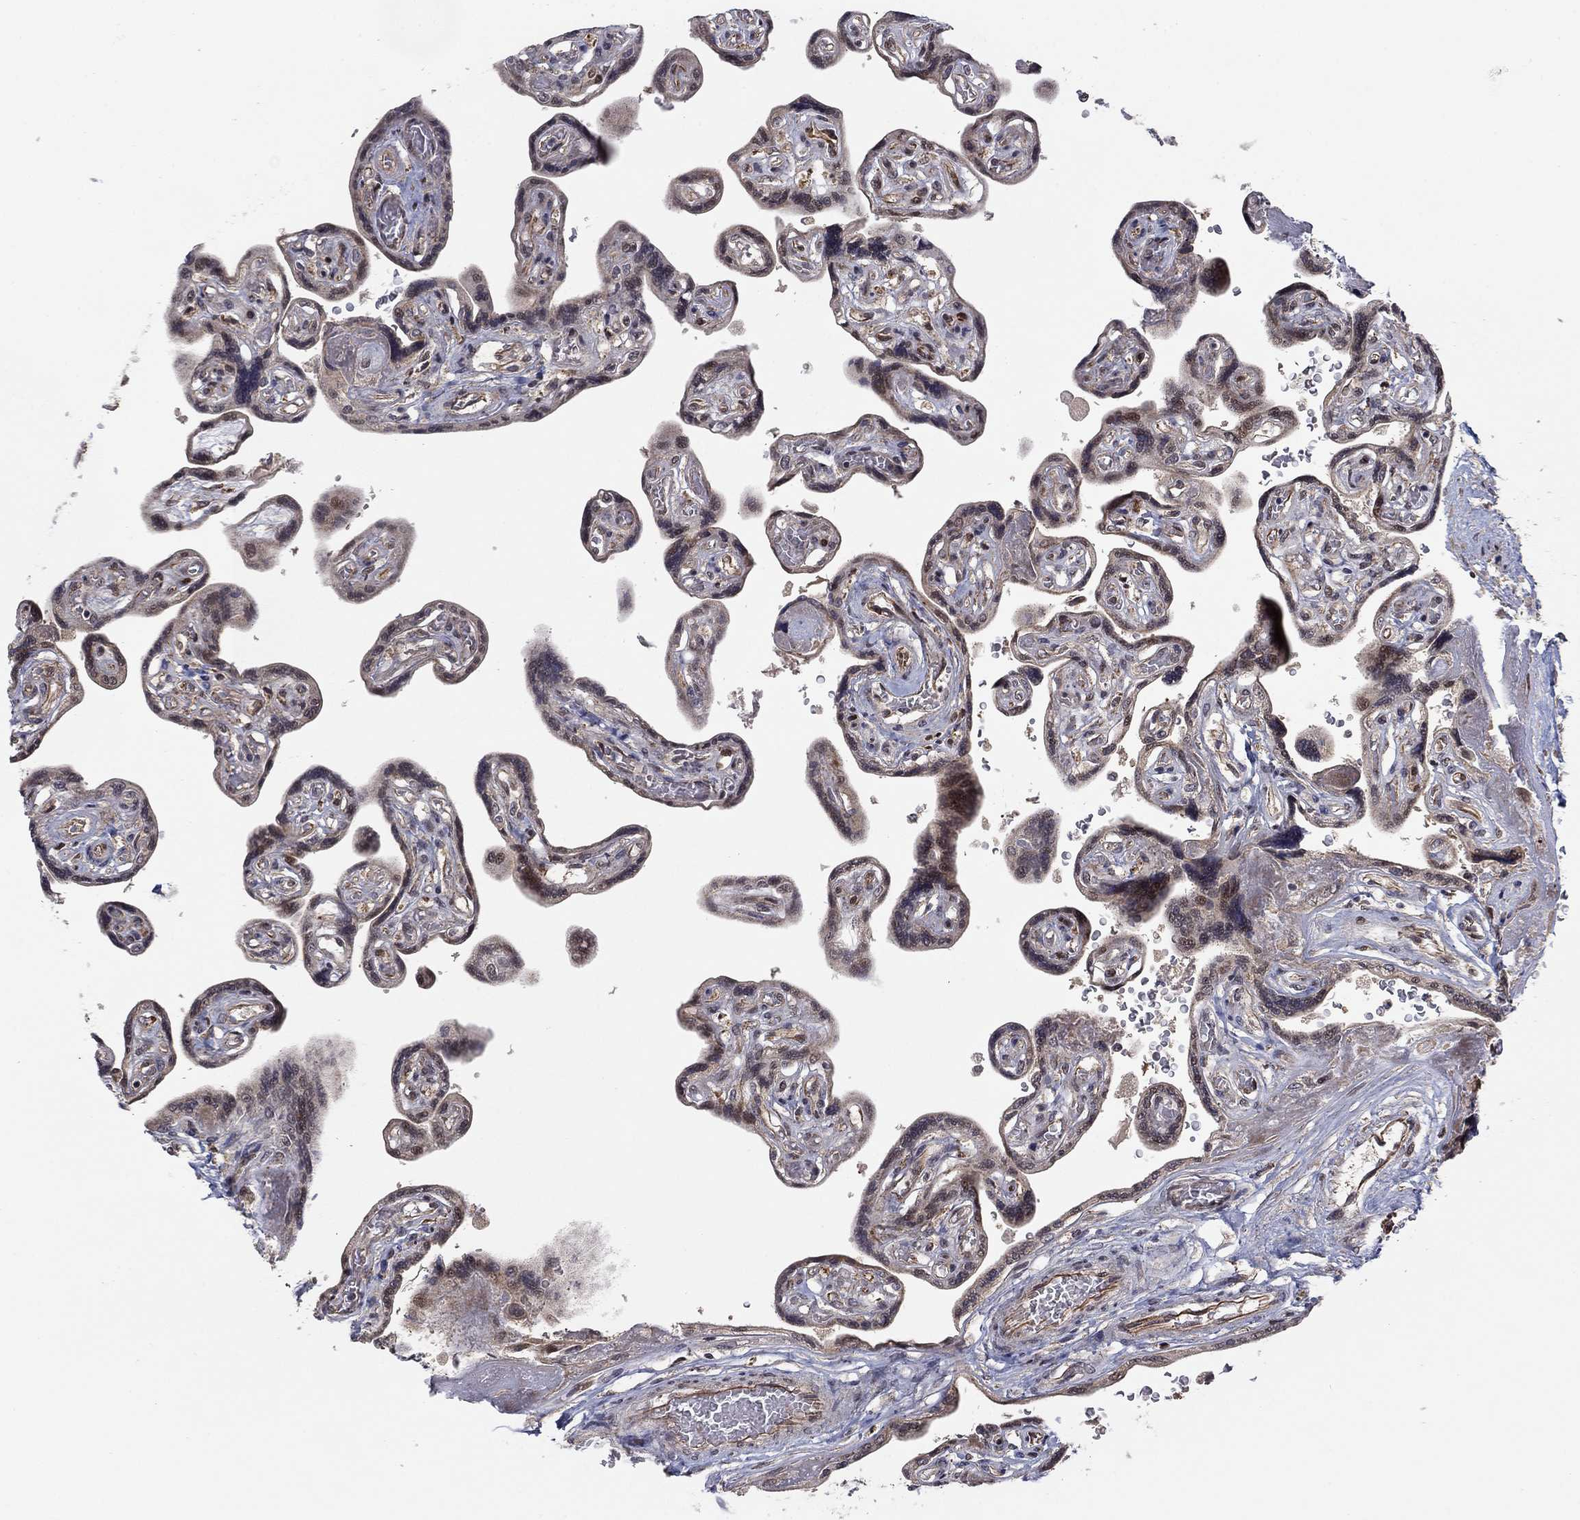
{"staining": {"intensity": "weak", "quantity": "25%-75%", "location": "cytoplasmic/membranous"}, "tissue": "placenta", "cell_type": "Decidual cells", "image_type": "normal", "snomed": [{"axis": "morphology", "description": "Normal tissue, NOS"}, {"axis": "topography", "description": "Placenta"}], "caption": "Weak cytoplasmic/membranous positivity for a protein is present in approximately 25%-75% of decidual cells of normal placenta using immunohistochemistry (IHC).", "gene": "ZNF395", "patient": {"sex": "female", "age": 32}}